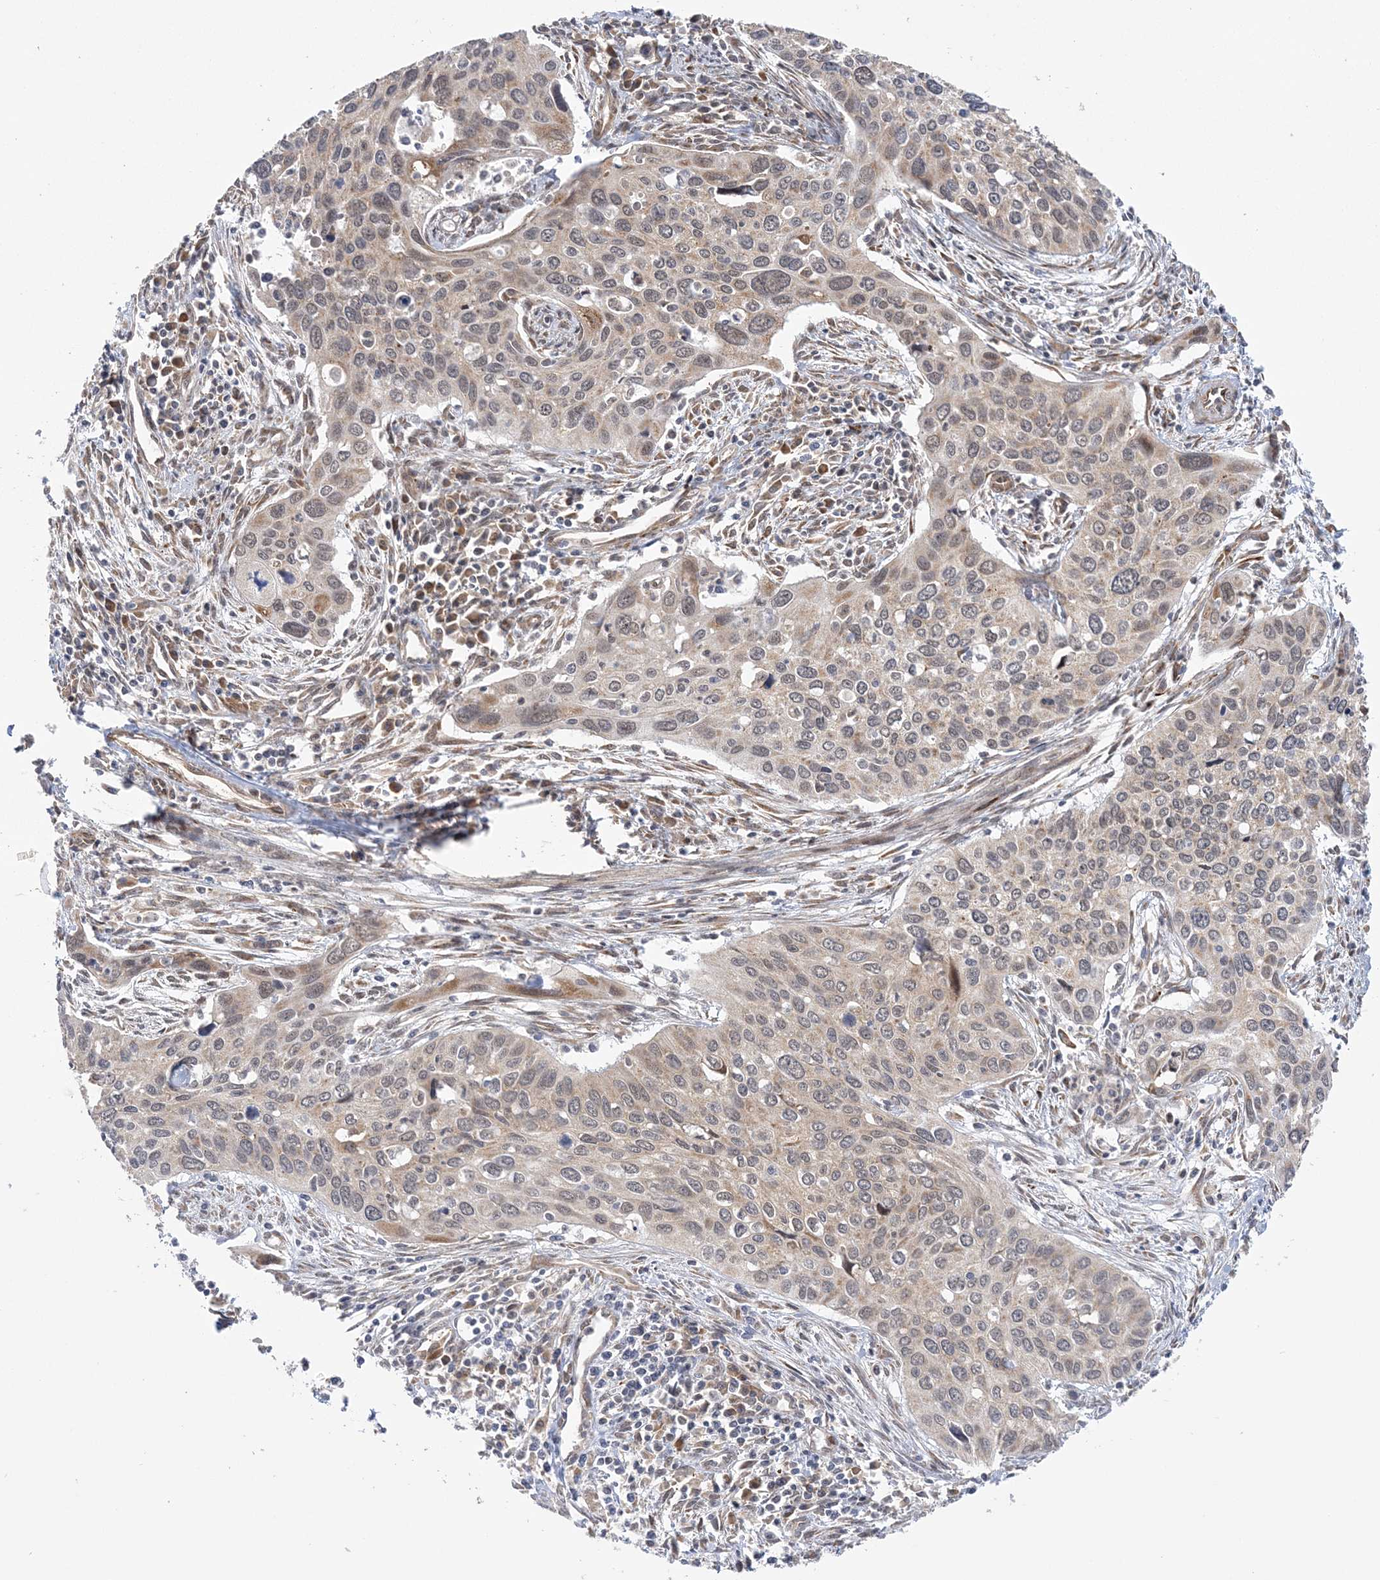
{"staining": {"intensity": "weak", "quantity": "<25%", "location": "nuclear"}, "tissue": "cervical cancer", "cell_type": "Tumor cells", "image_type": "cancer", "snomed": [{"axis": "morphology", "description": "Squamous cell carcinoma, NOS"}, {"axis": "topography", "description": "Cervix"}], "caption": "This is an IHC photomicrograph of cervical squamous cell carcinoma. There is no expression in tumor cells.", "gene": "MRPL47", "patient": {"sex": "female", "age": 55}}